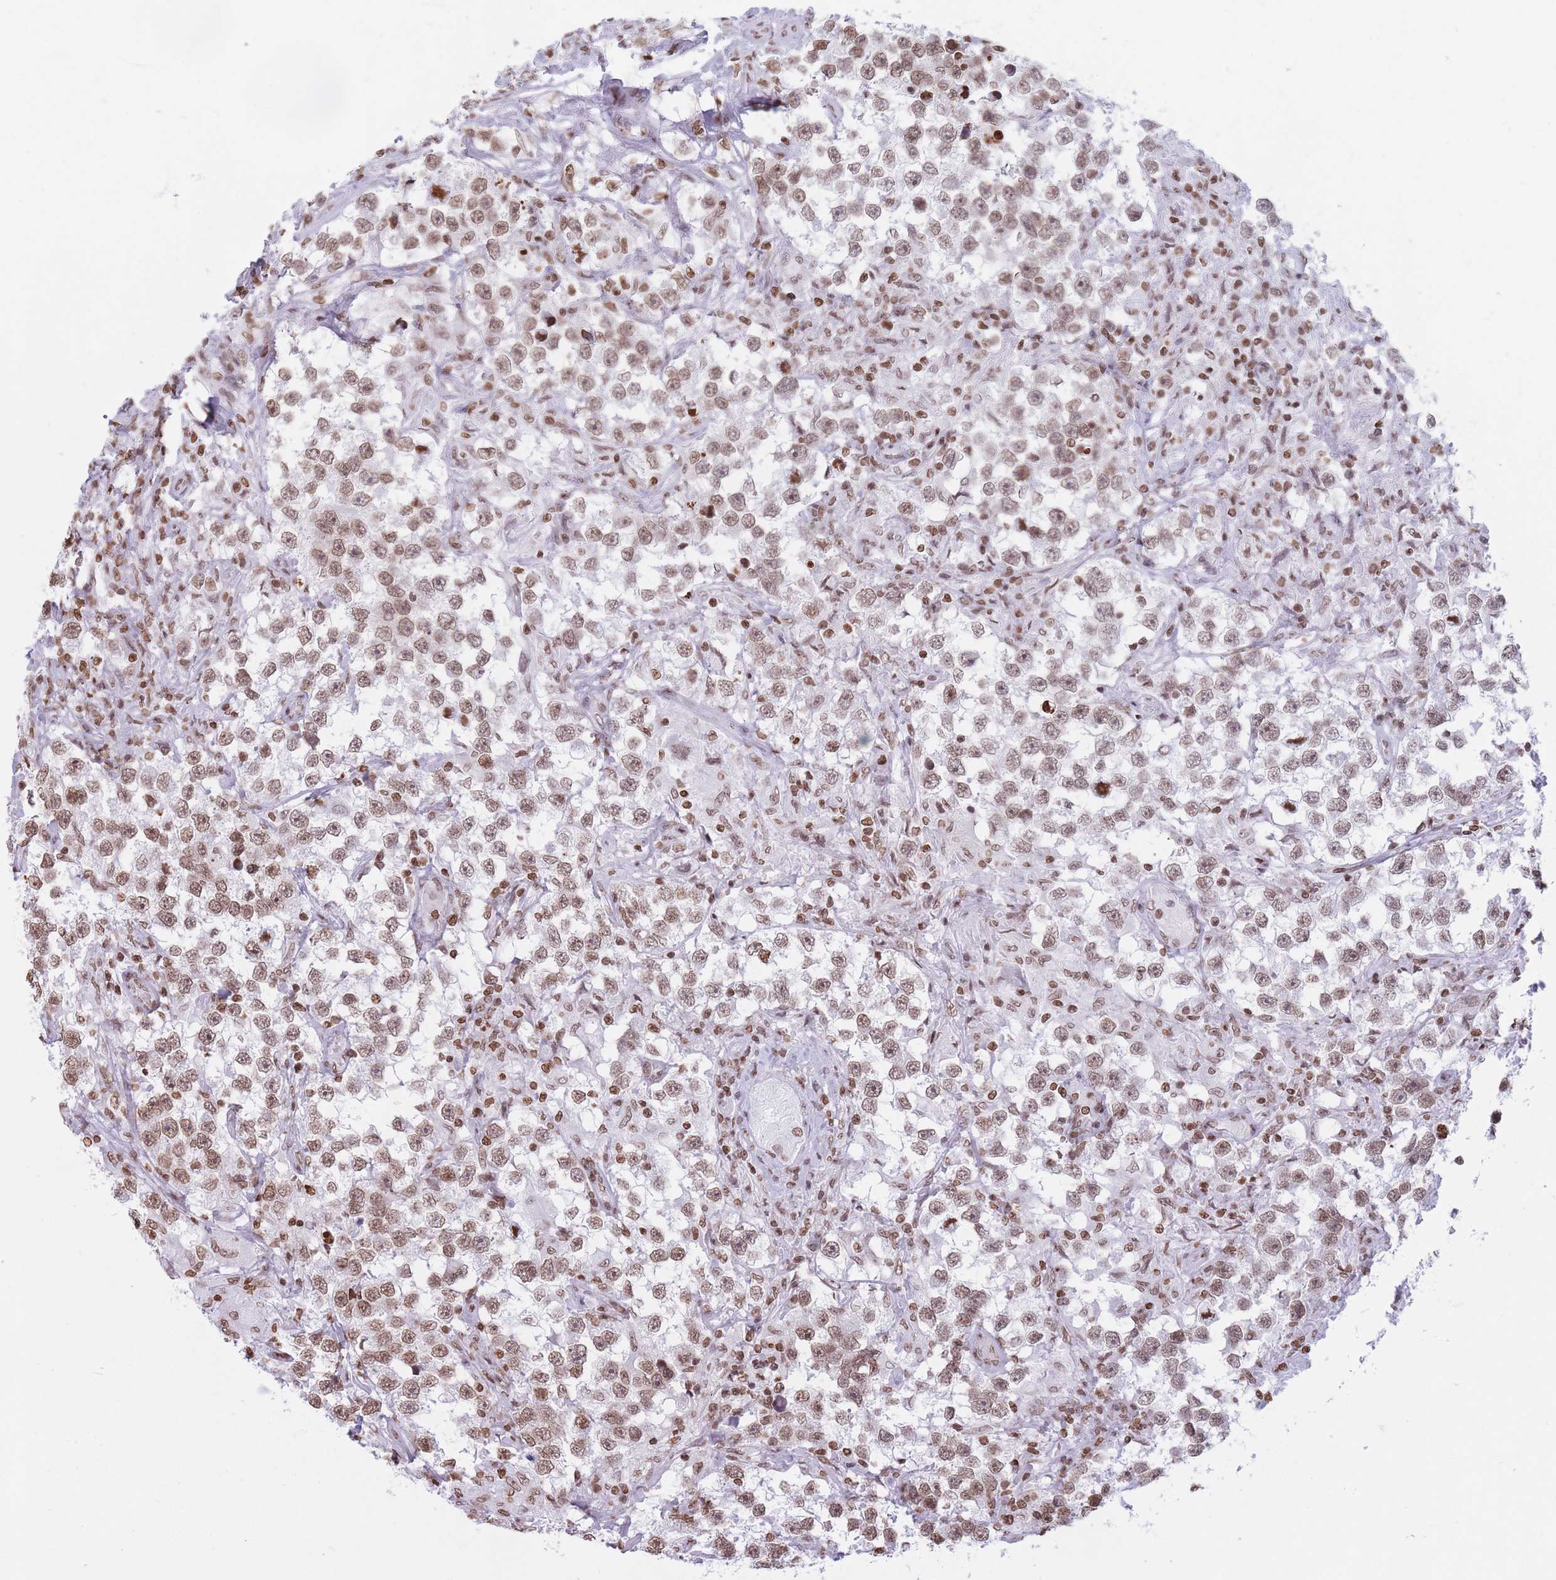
{"staining": {"intensity": "moderate", "quantity": ">75%", "location": "nuclear"}, "tissue": "testis cancer", "cell_type": "Tumor cells", "image_type": "cancer", "snomed": [{"axis": "morphology", "description": "Seminoma, NOS"}, {"axis": "topography", "description": "Testis"}], "caption": "The micrograph exhibits a brown stain indicating the presence of a protein in the nuclear of tumor cells in testis cancer (seminoma).", "gene": "RYK", "patient": {"sex": "male", "age": 46}}